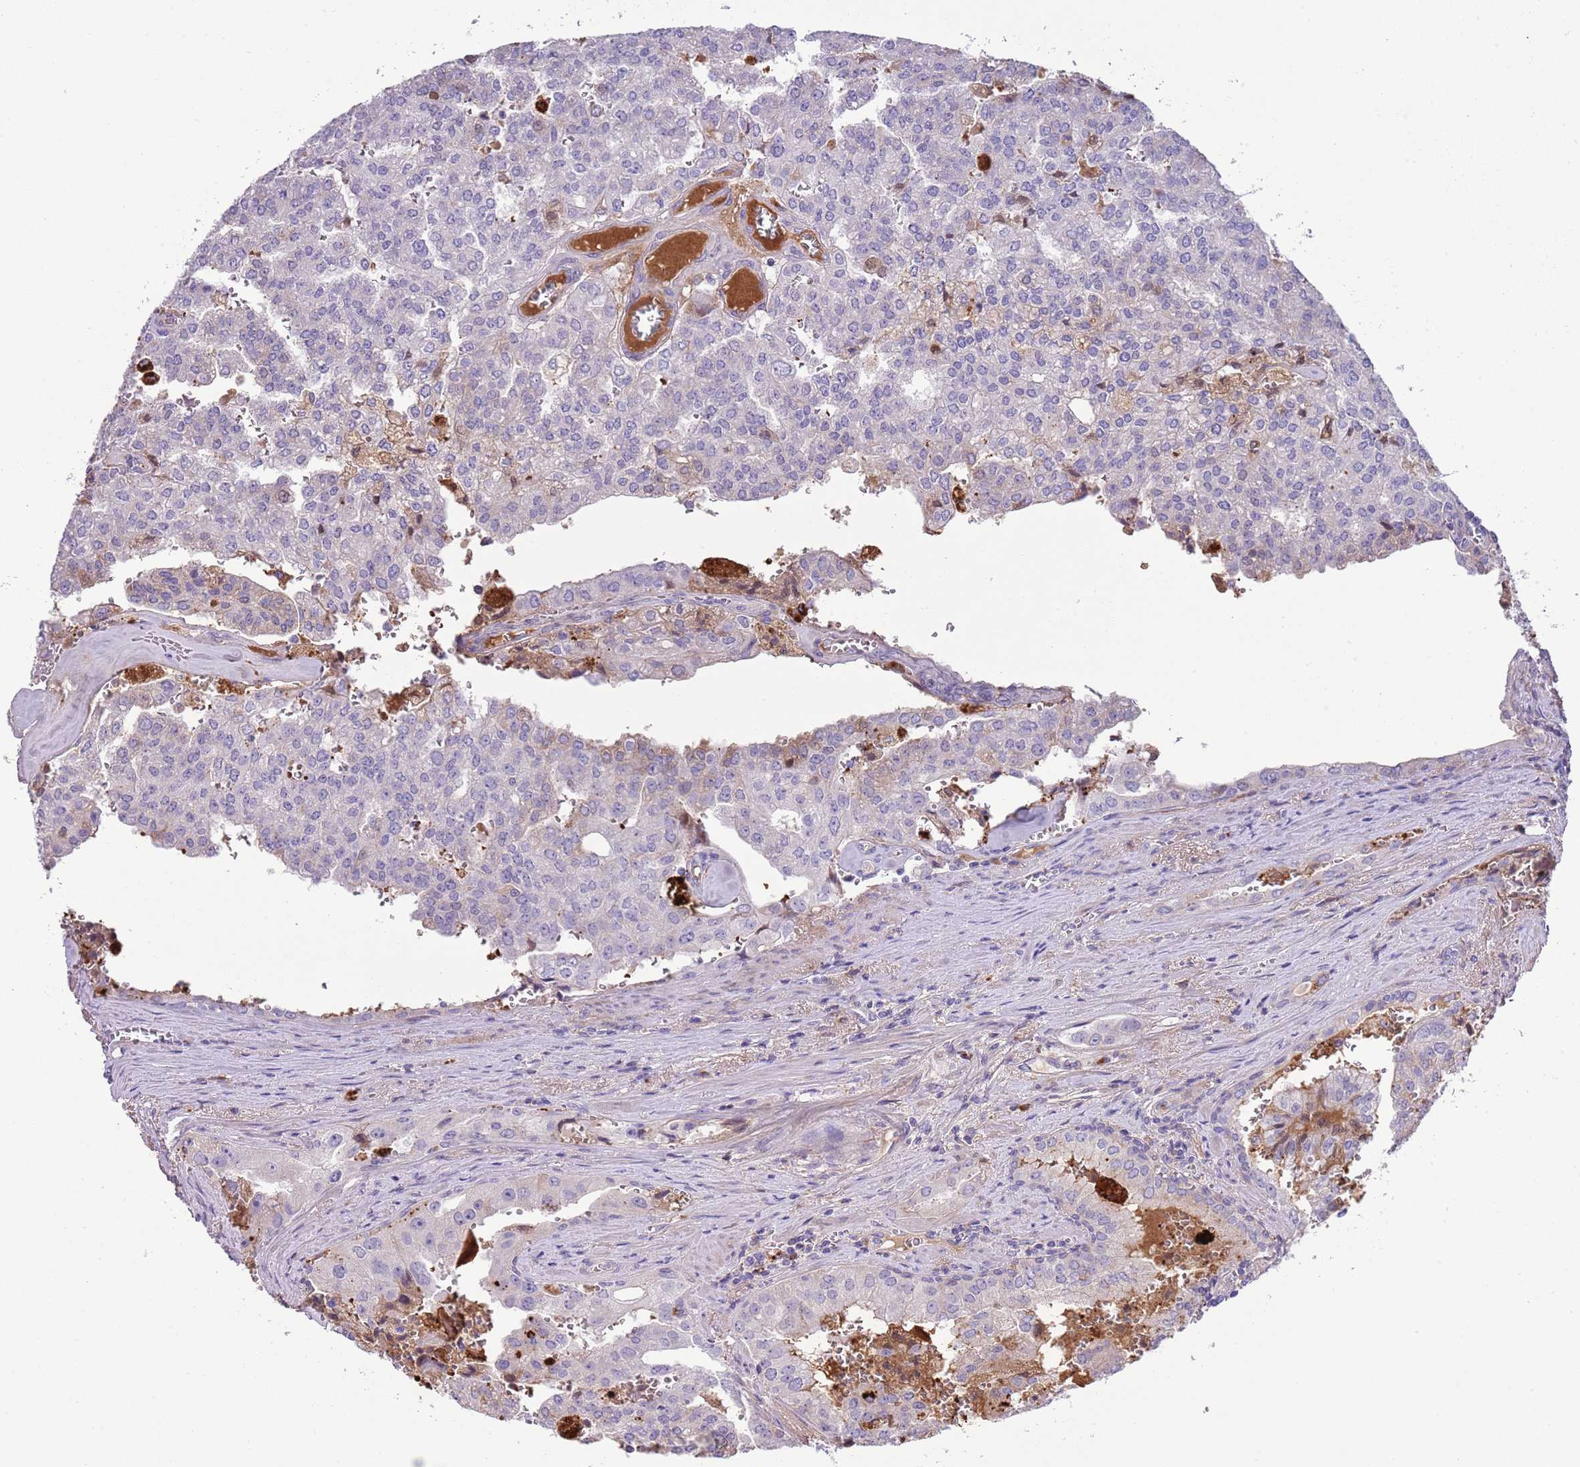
{"staining": {"intensity": "negative", "quantity": "none", "location": "none"}, "tissue": "prostate cancer", "cell_type": "Tumor cells", "image_type": "cancer", "snomed": [{"axis": "morphology", "description": "Adenocarcinoma, High grade"}, {"axis": "topography", "description": "Prostate"}], "caption": "Tumor cells show no significant staining in prostate cancer.", "gene": "ABHD17C", "patient": {"sex": "male", "age": 68}}